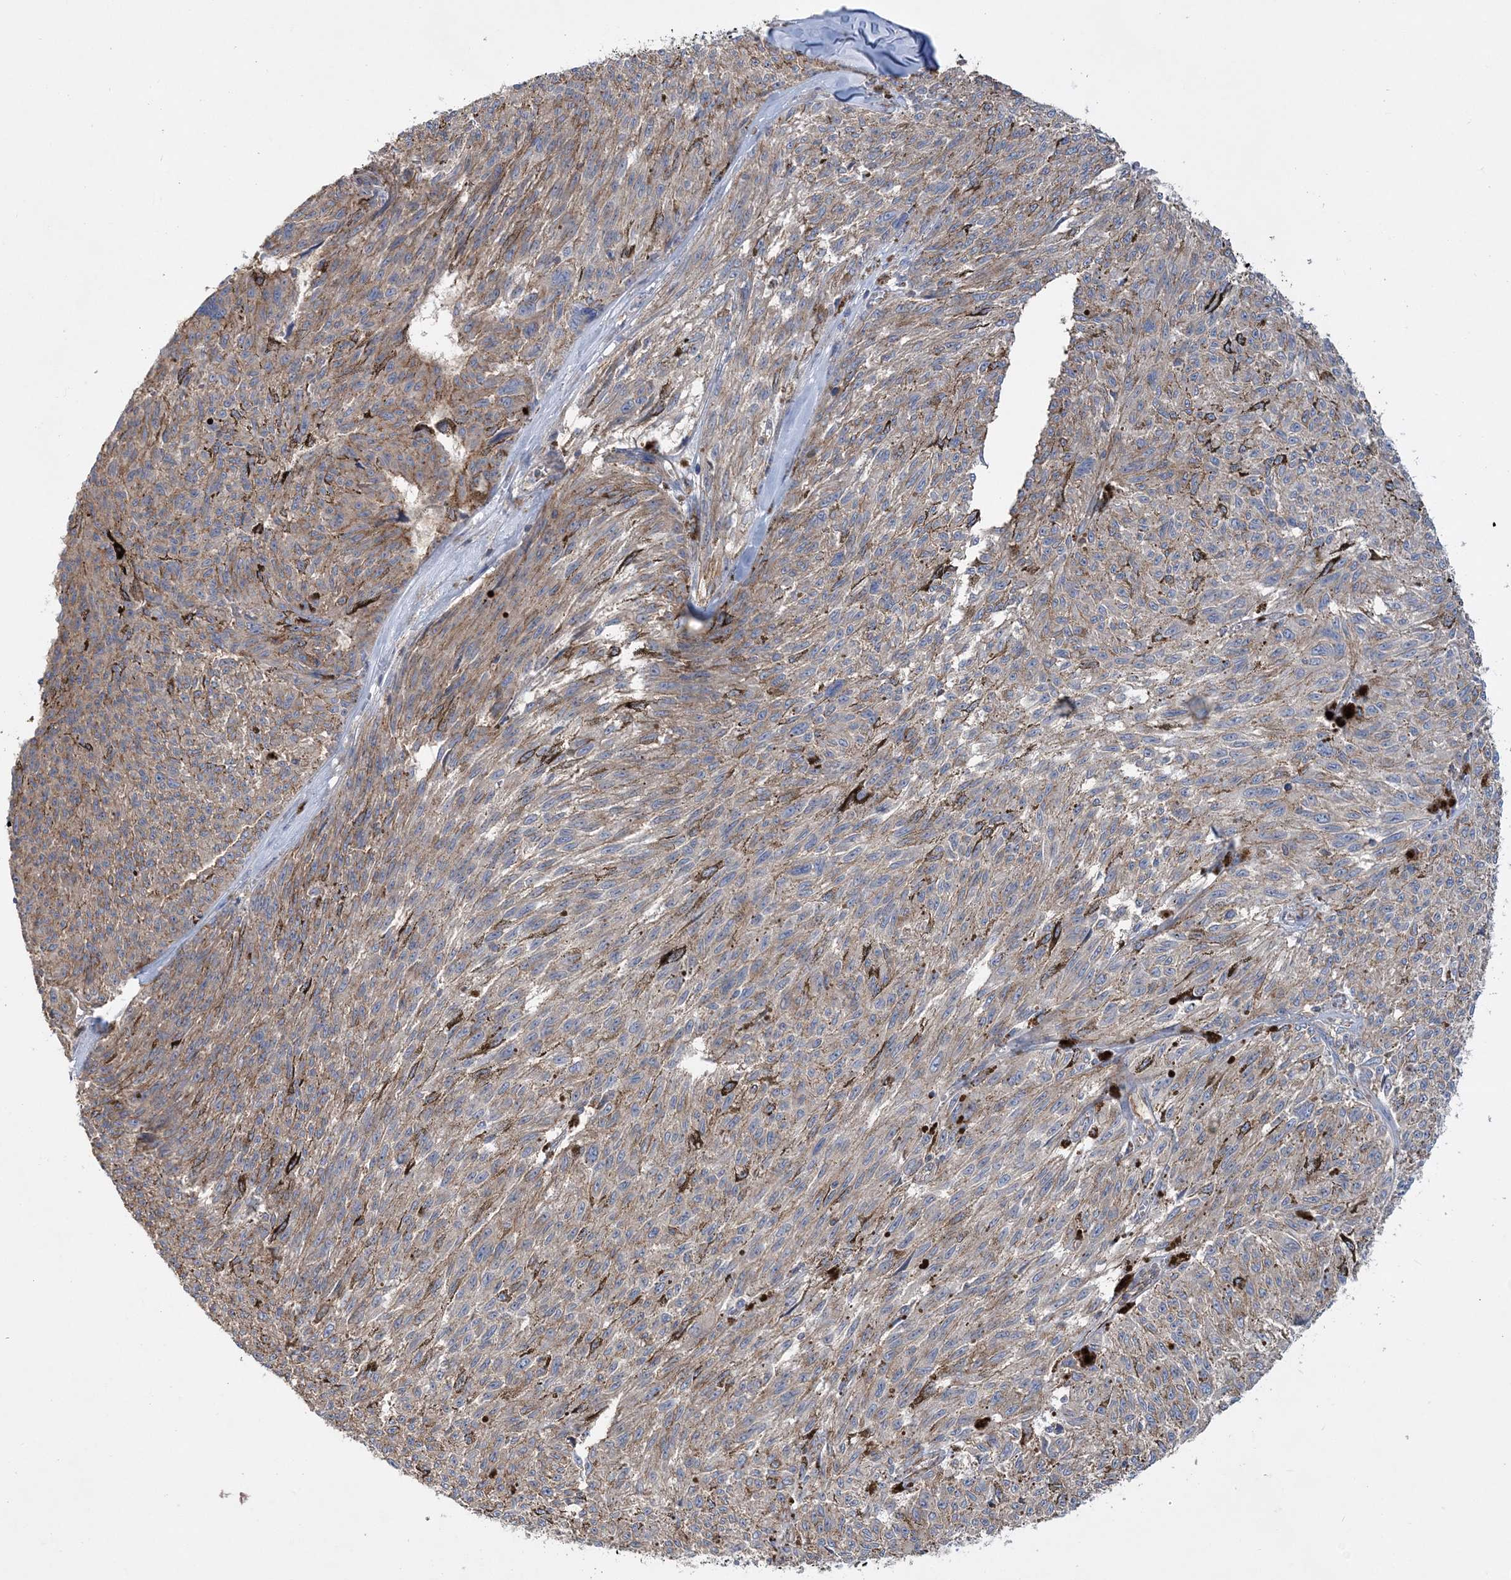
{"staining": {"intensity": "weak", "quantity": "25%-75%", "location": "cytoplasmic/membranous"}, "tissue": "melanoma", "cell_type": "Tumor cells", "image_type": "cancer", "snomed": [{"axis": "morphology", "description": "Malignant melanoma, NOS"}, {"axis": "topography", "description": "Skin"}], "caption": "A photomicrograph showing weak cytoplasmic/membranous staining in approximately 25%-75% of tumor cells in melanoma, as visualized by brown immunohistochemical staining.", "gene": "PIGC", "patient": {"sex": "female", "age": 72}}